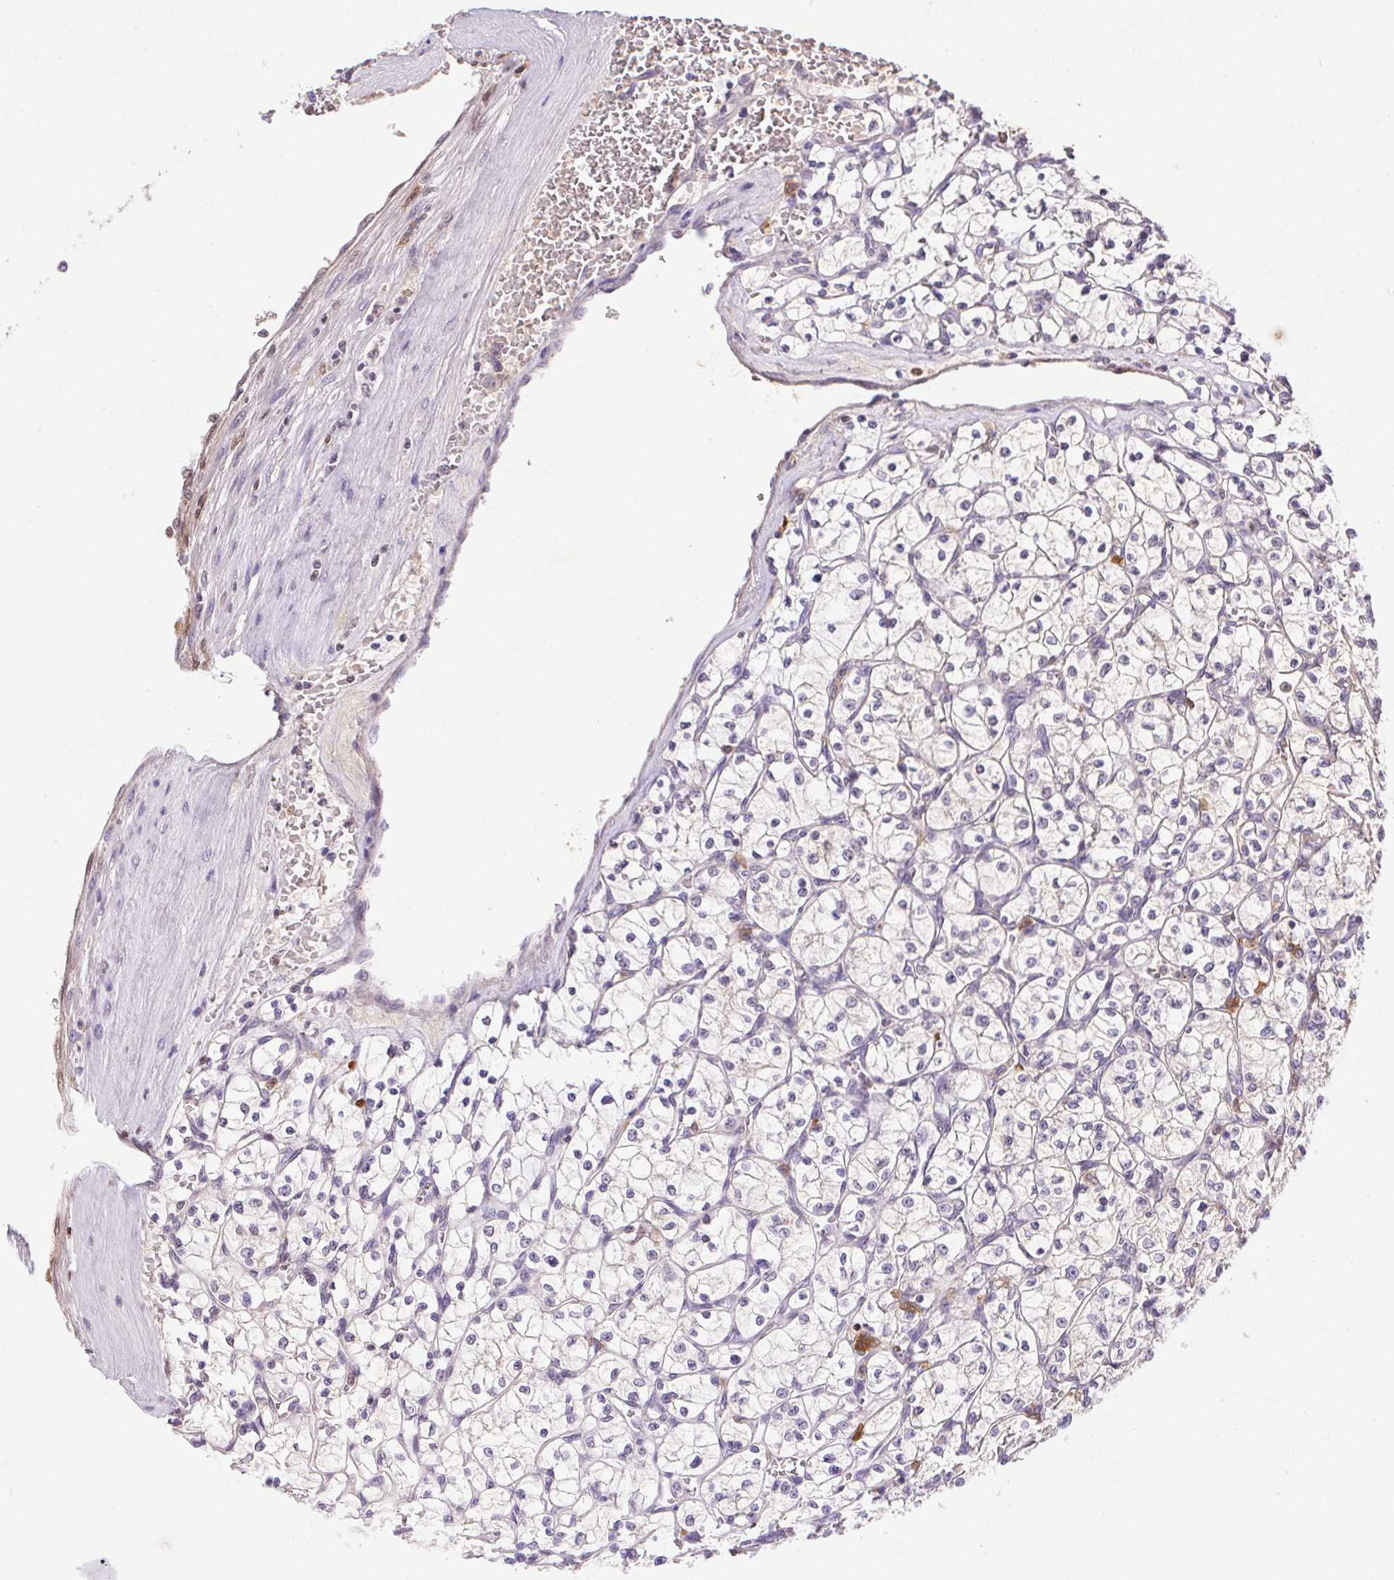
{"staining": {"intensity": "negative", "quantity": "none", "location": "none"}, "tissue": "renal cancer", "cell_type": "Tumor cells", "image_type": "cancer", "snomed": [{"axis": "morphology", "description": "Adenocarcinoma, NOS"}, {"axis": "topography", "description": "Kidney"}], "caption": "Immunohistochemical staining of human adenocarcinoma (renal) demonstrates no significant expression in tumor cells.", "gene": "ORM1", "patient": {"sex": "female", "age": 64}}